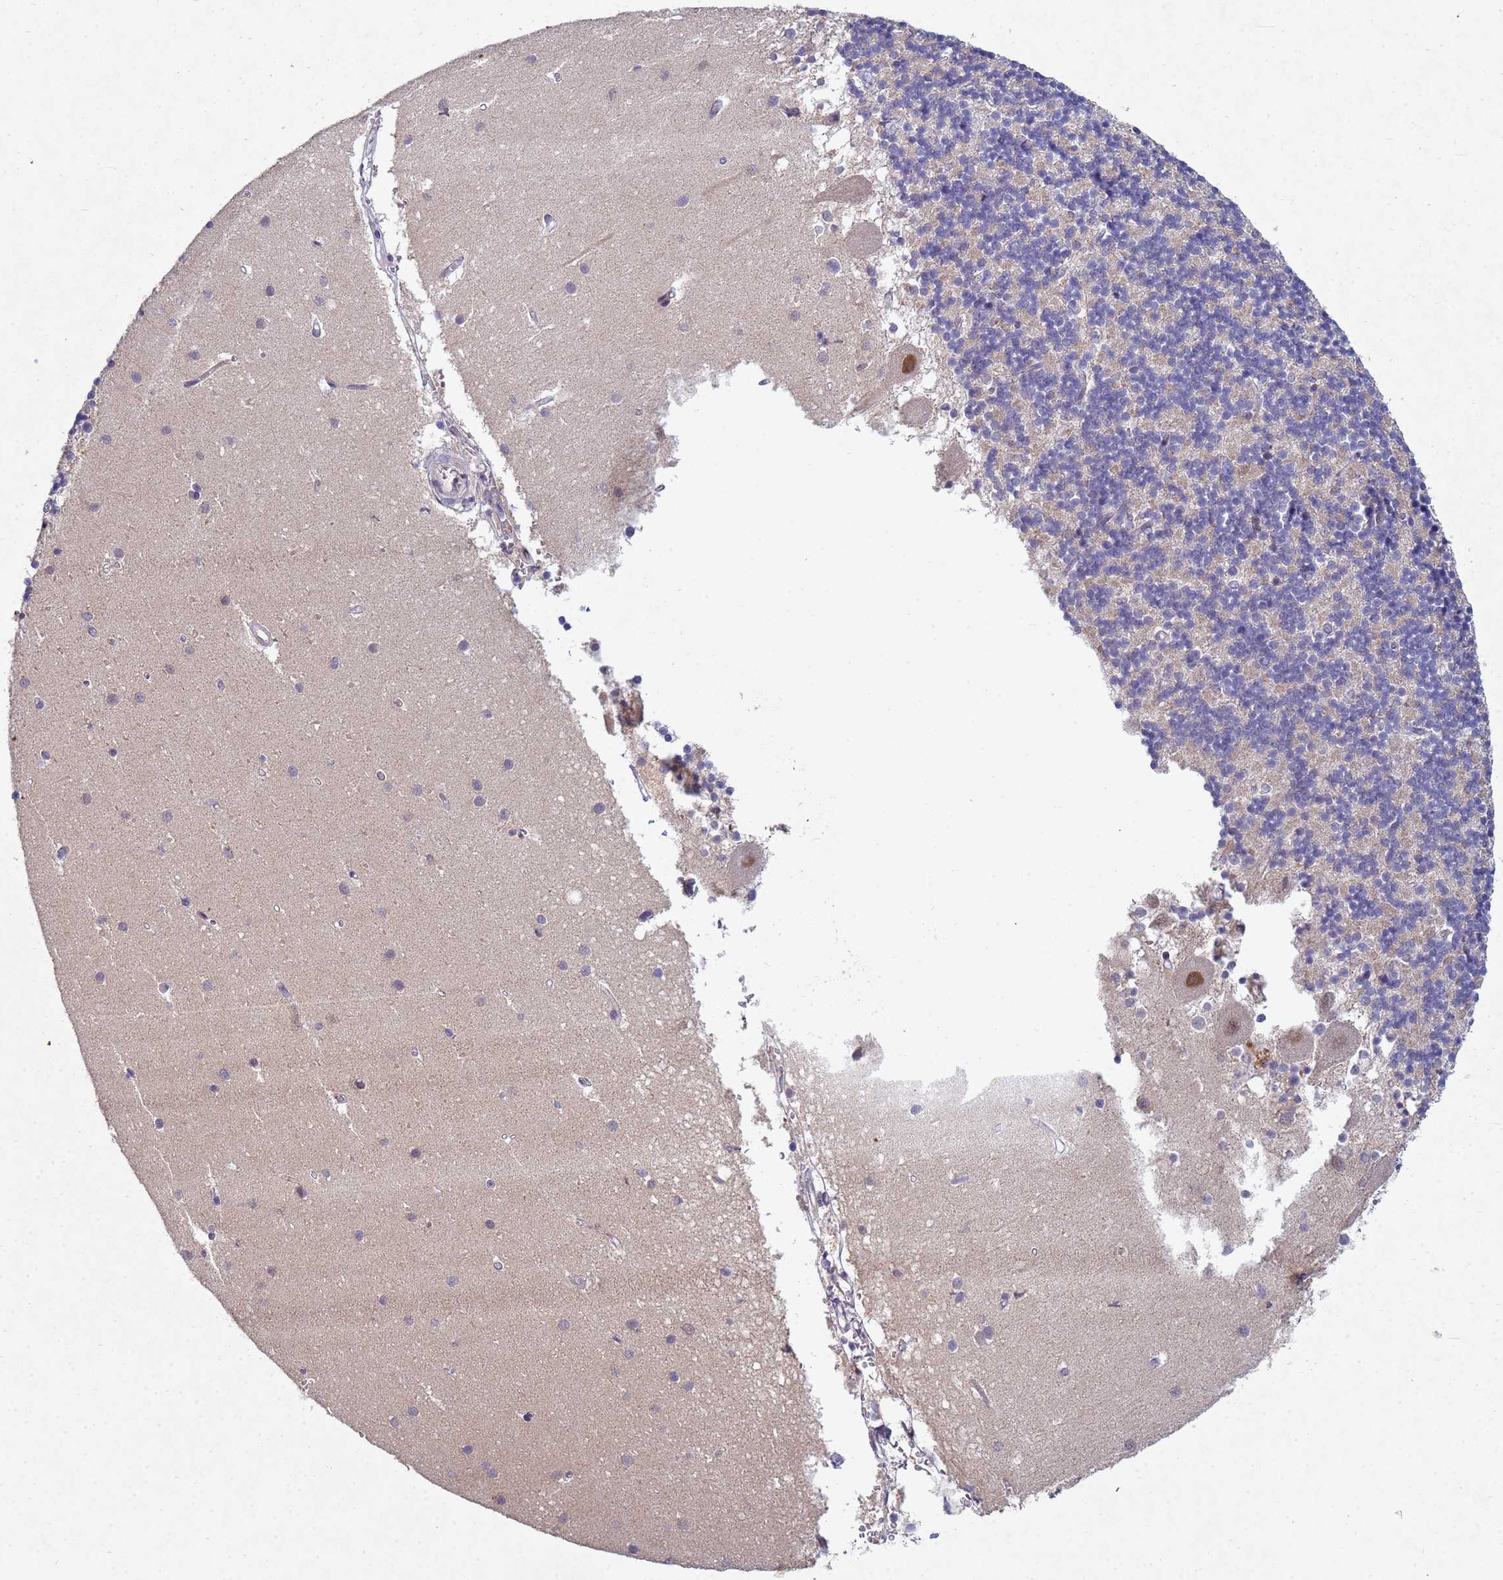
{"staining": {"intensity": "negative", "quantity": "none", "location": "none"}, "tissue": "cerebellum", "cell_type": "Cells in granular layer", "image_type": "normal", "snomed": [{"axis": "morphology", "description": "Normal tissue, NOS"}, {"axis": "topography", "description": "Cerebellum"}], "caption": "Cells in granular layer are negative for protein expression in normal human cerebellum. The staining is performed using DAB (3,3'-diaminobenzidine) brown chromogen with nuclei counter-stained in using hematoxylin.", "gene": "TNPO2", "patient": {"sex": "male", "age": 54}}